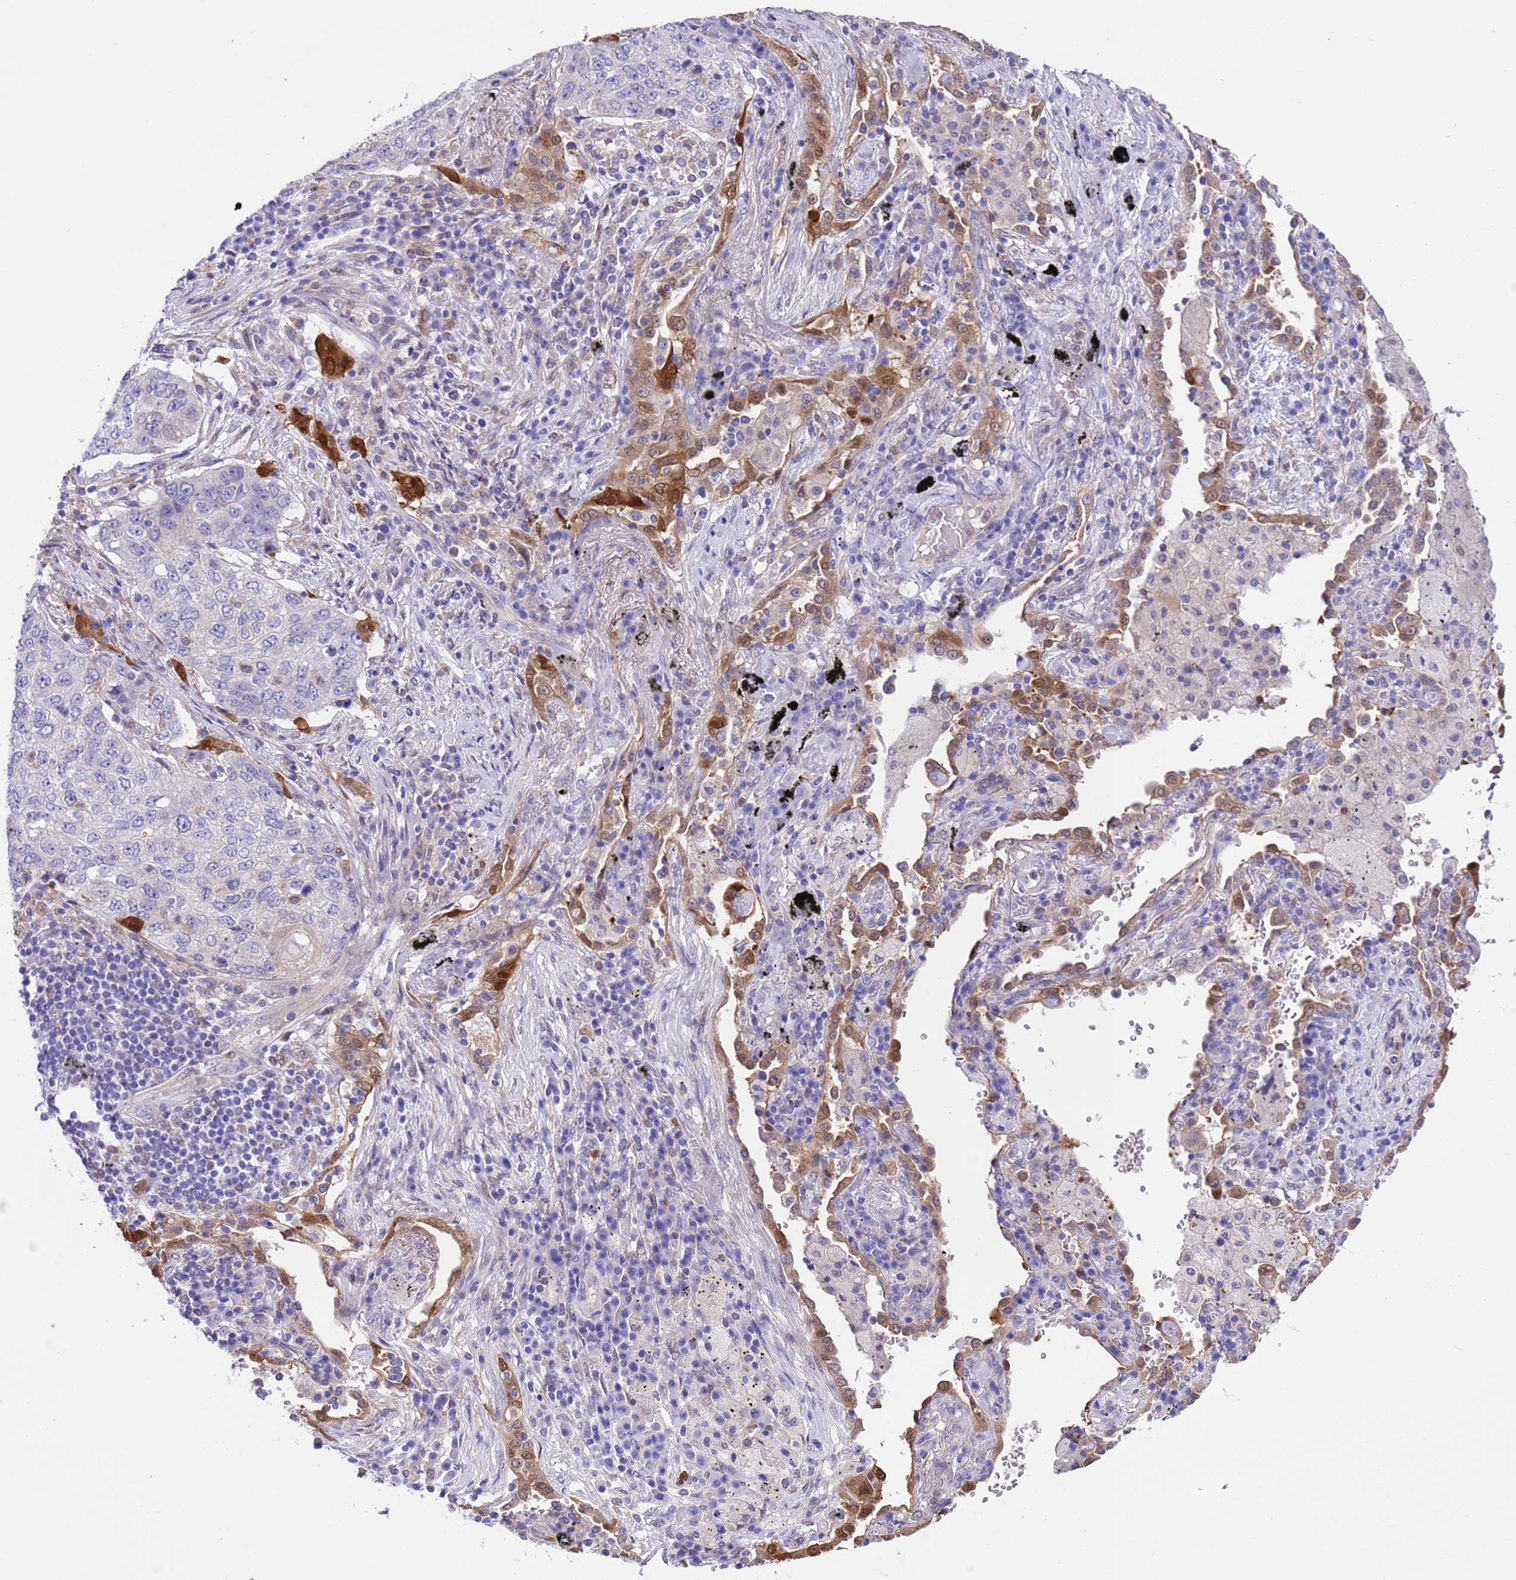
{"staining": {"intensity": "negative", "quantity": "none", "location": "none"}, "tissue": "lung cancer", "cell_type": "Tumor cells", "image_type": "cancer", "snomed": [{"axis": "morphology", "description": "Squamous cell carcinoma, NOS"}, {"axis": "topography", "description": "Lung"}], "caption": "Tumor cells are negative for brown protein staining in lung cancer (squamous cell carcinoma). The staining was performed using DAB to visualize the protein expression in brown, while the nuclei were stained in blue with hematoxylin (Magnification: 20x).", "gene": "C6orf47", "patient": {"sex": "female", "age": 63}}